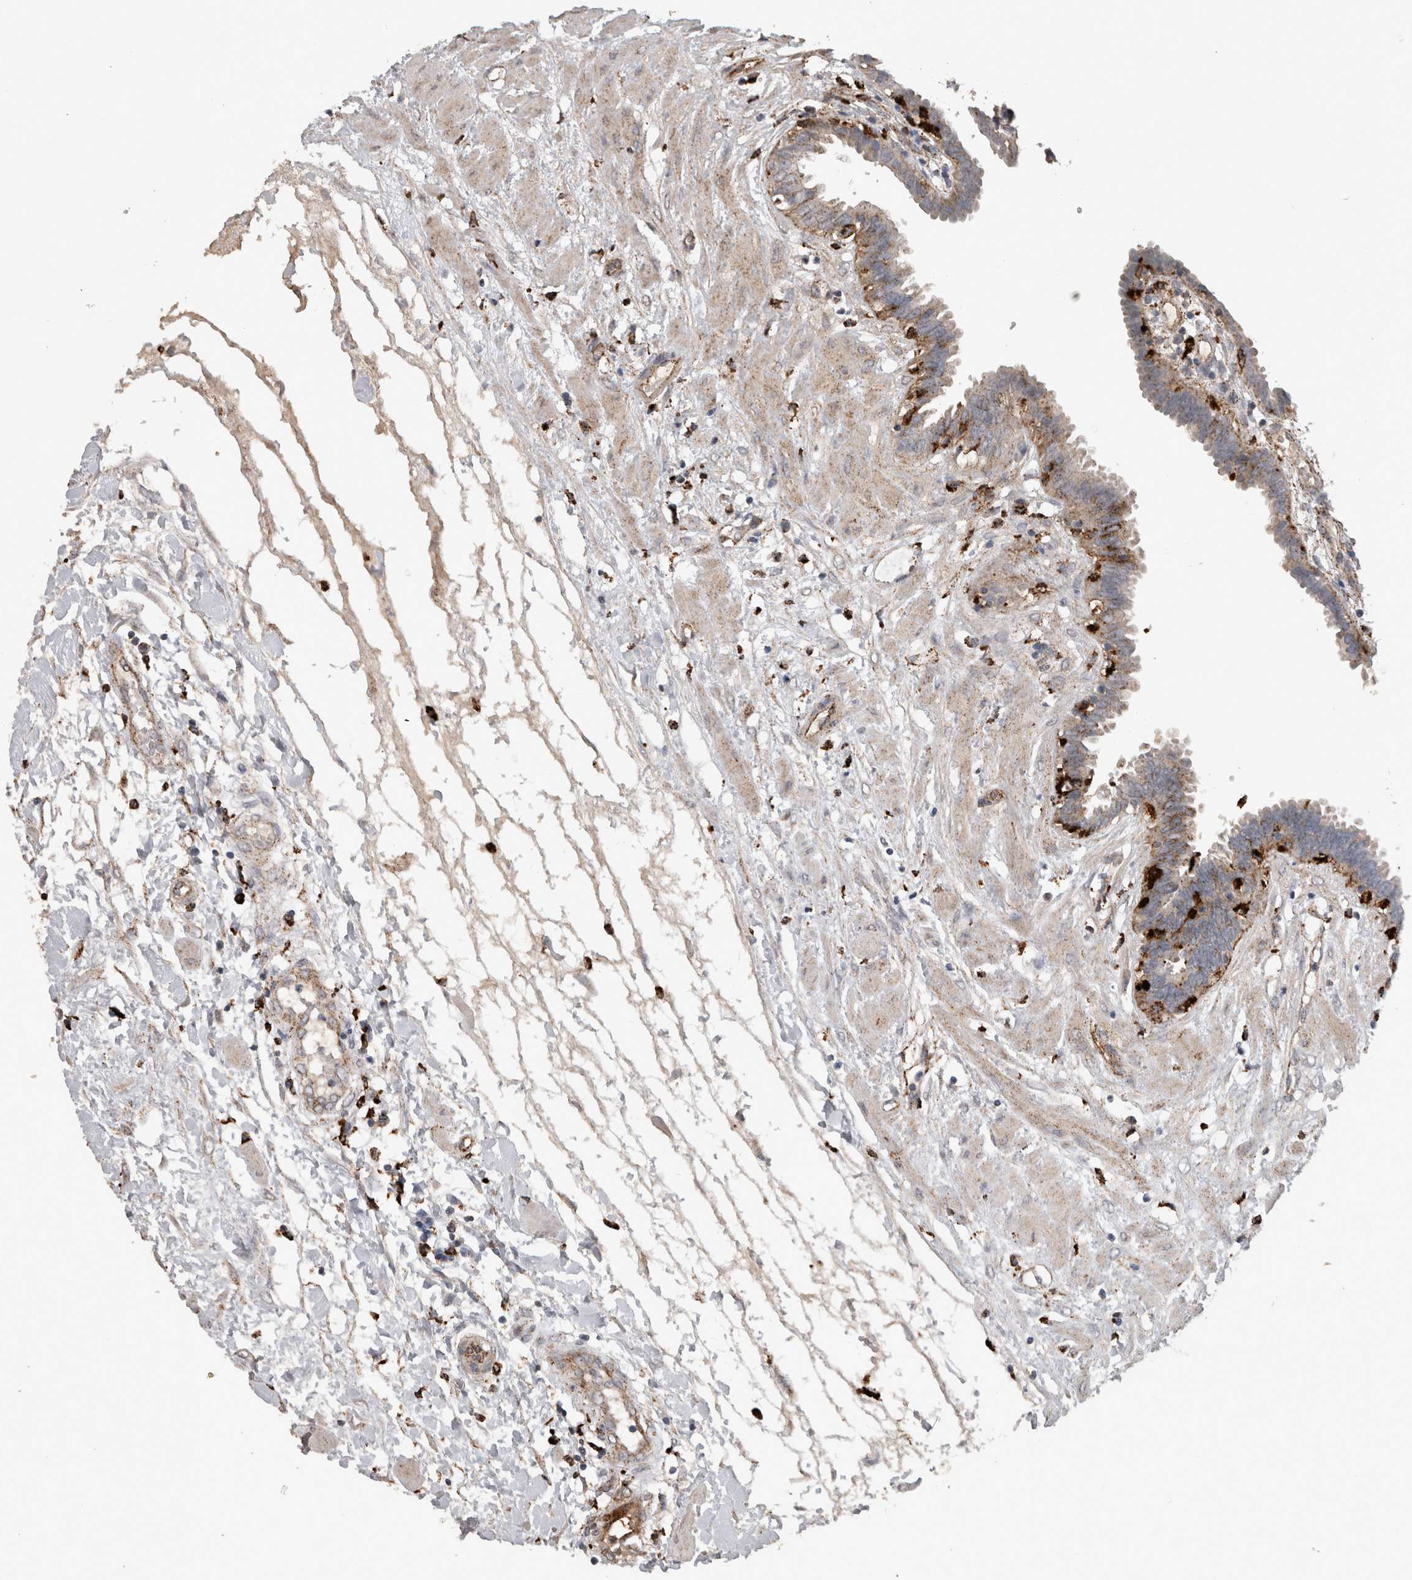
{"staining": {"intensity": "moderate", "quantity": ">75%", "location": "cytoplasmic/membranous"}, "tissue": "fallopian tube", "cell_type": "Glandular cells", "image_type": "normal", "snomed": [{"axis": "morphology", "description": "Normal tissue, NOS"}, {"axis": "topography", "description": "Fallopian tube"}, {"axis": "topography", "description": "Placenta"}], "caption": "Fallopian tube stained with a brown dye demonstrates moderate cytoplasmic/membranous positive expression in about >75% of glandular cells.", "gene": "CTSZ", "patient": {"sex": "female", "age": 32}}